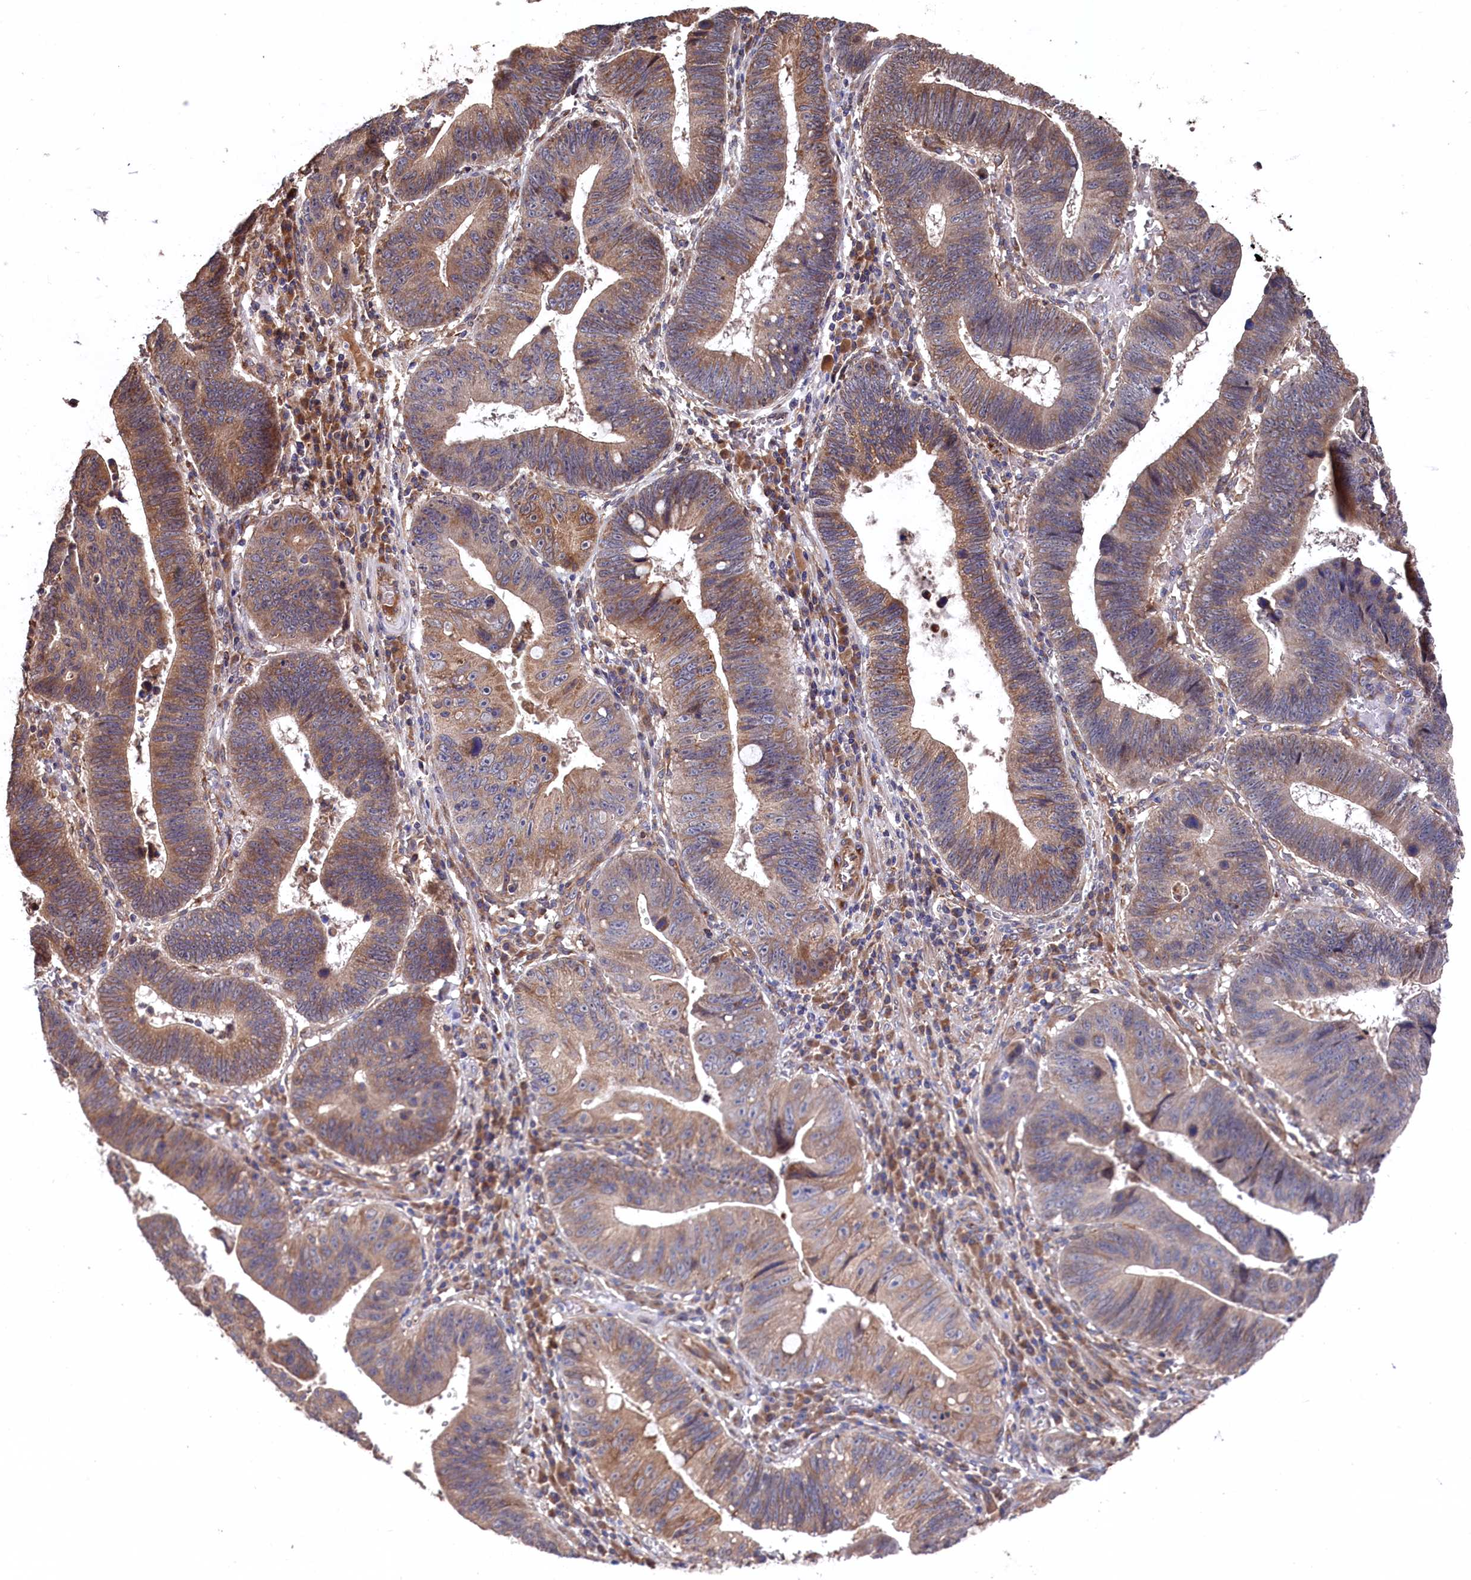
{"staining": {"intensity": "moderate", "quantity": "25%-75%", "location": "cytoplasmic/membranous"}, "tissue": "stomach cancer", "cell_type": "Tumor cells", "image_type": "cancer", "snomed": [{"axis": "morphology", "description": "Adenocarcinoma, NOS"}, {"axis": "topography", "description": "Stomach"}], "caption": "Moderate cytoplasmic/membranous staining for a protein is identified in approximately 25%-75% of tumor cells of stomach adenocarcinoma using IHC.", "gene": "SLC12A4", "patient": {"sex": "male", "age": 59}}